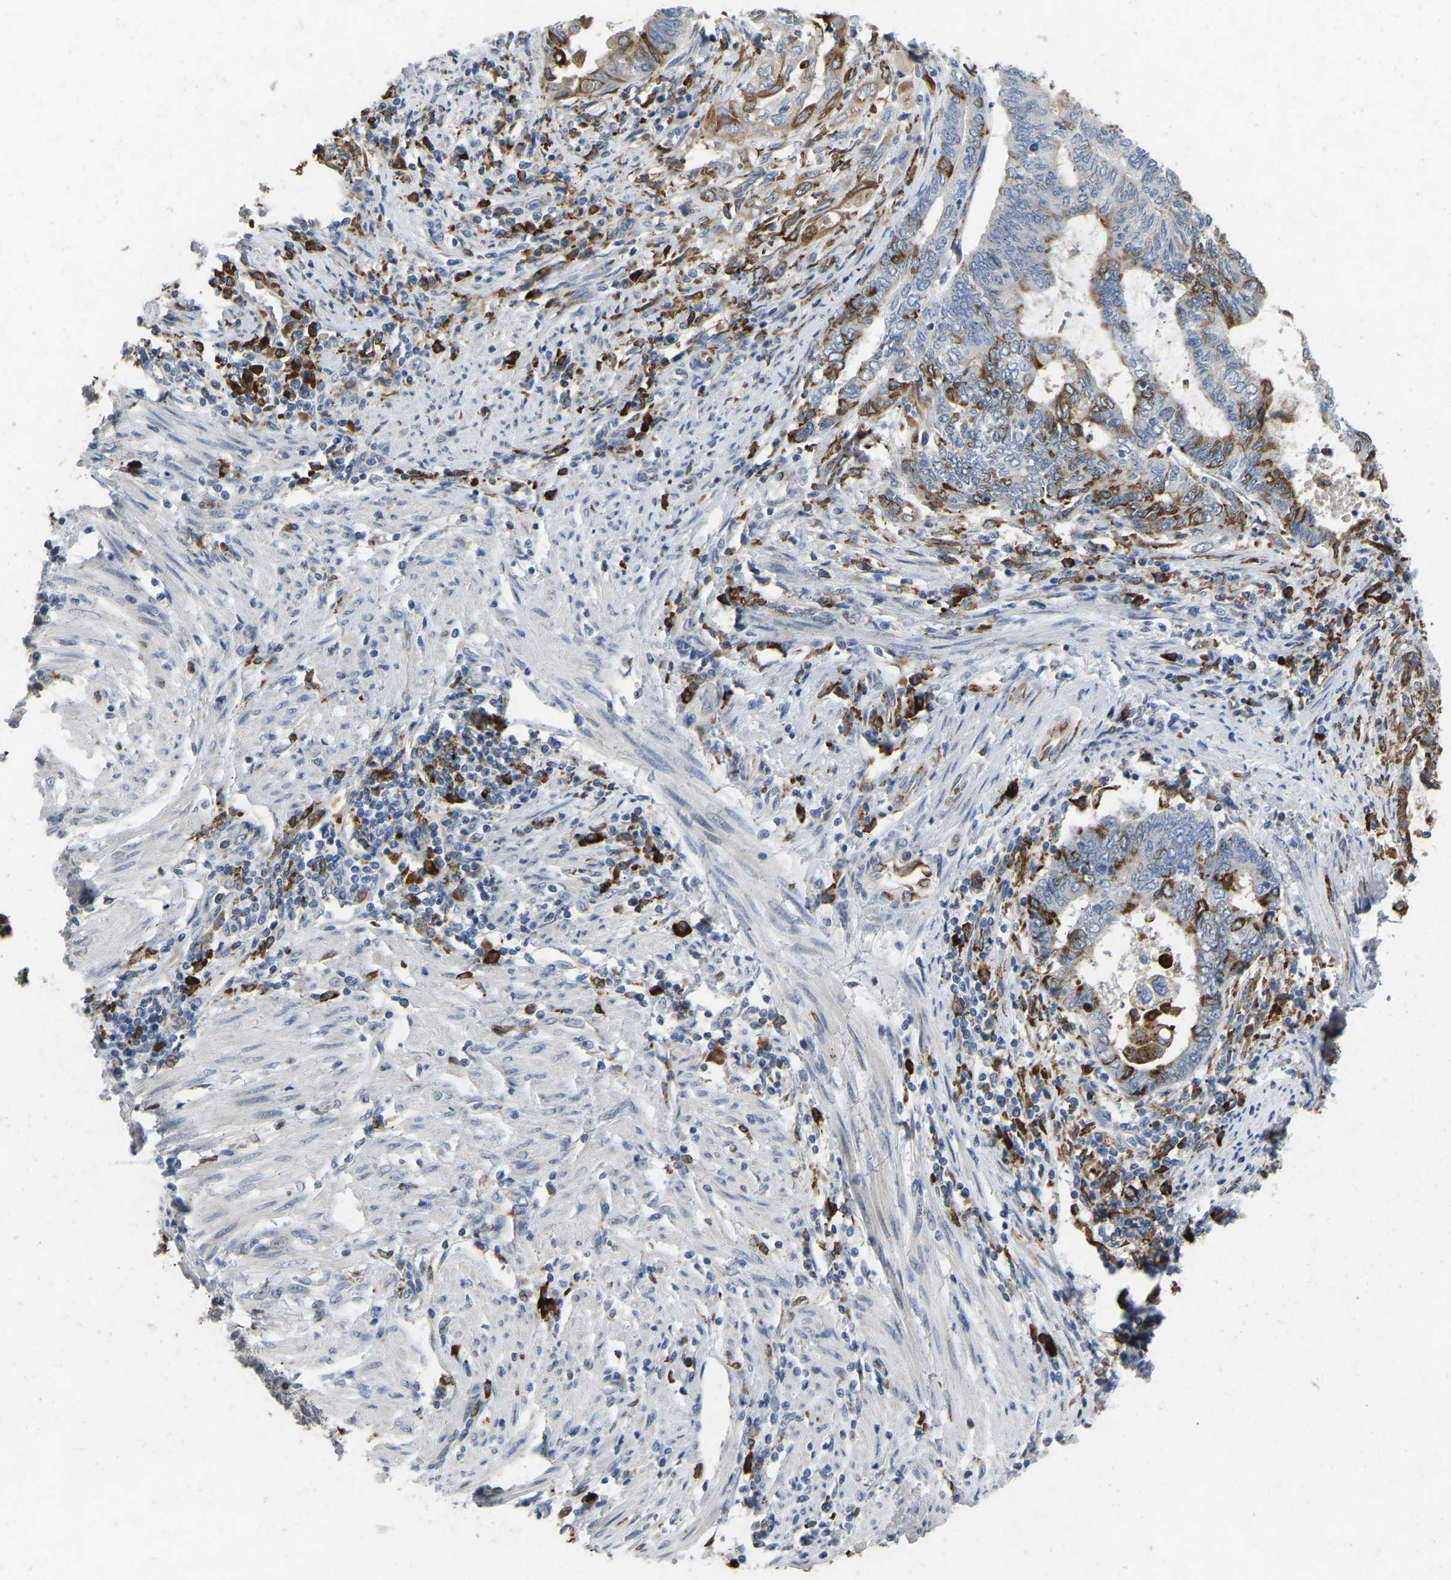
{"staining": {"intensity": "moderate", "quantity": "<25%", "location": "cytoplasmic/membranous"}, "tissue": "endometrial cancer", "cell_type": "Tumor cells", "image_type": "cancer", "snomed": [{"axis": "morphology", "description": "Adenocarcinoma, NOS"}, {"axis": "topography", "description": "Uterus"}, {"axis": "topography", "description": "Endometrium"}], "caption": "An IHC histopathology image of tumor tissue is shown. Protein staining in brown labels moderate cytoplasmic/membranous positivity in endometrial cancer within tumor cells.", "gene": "RHEB", "patient": {"sex": "female", "age": 70}}